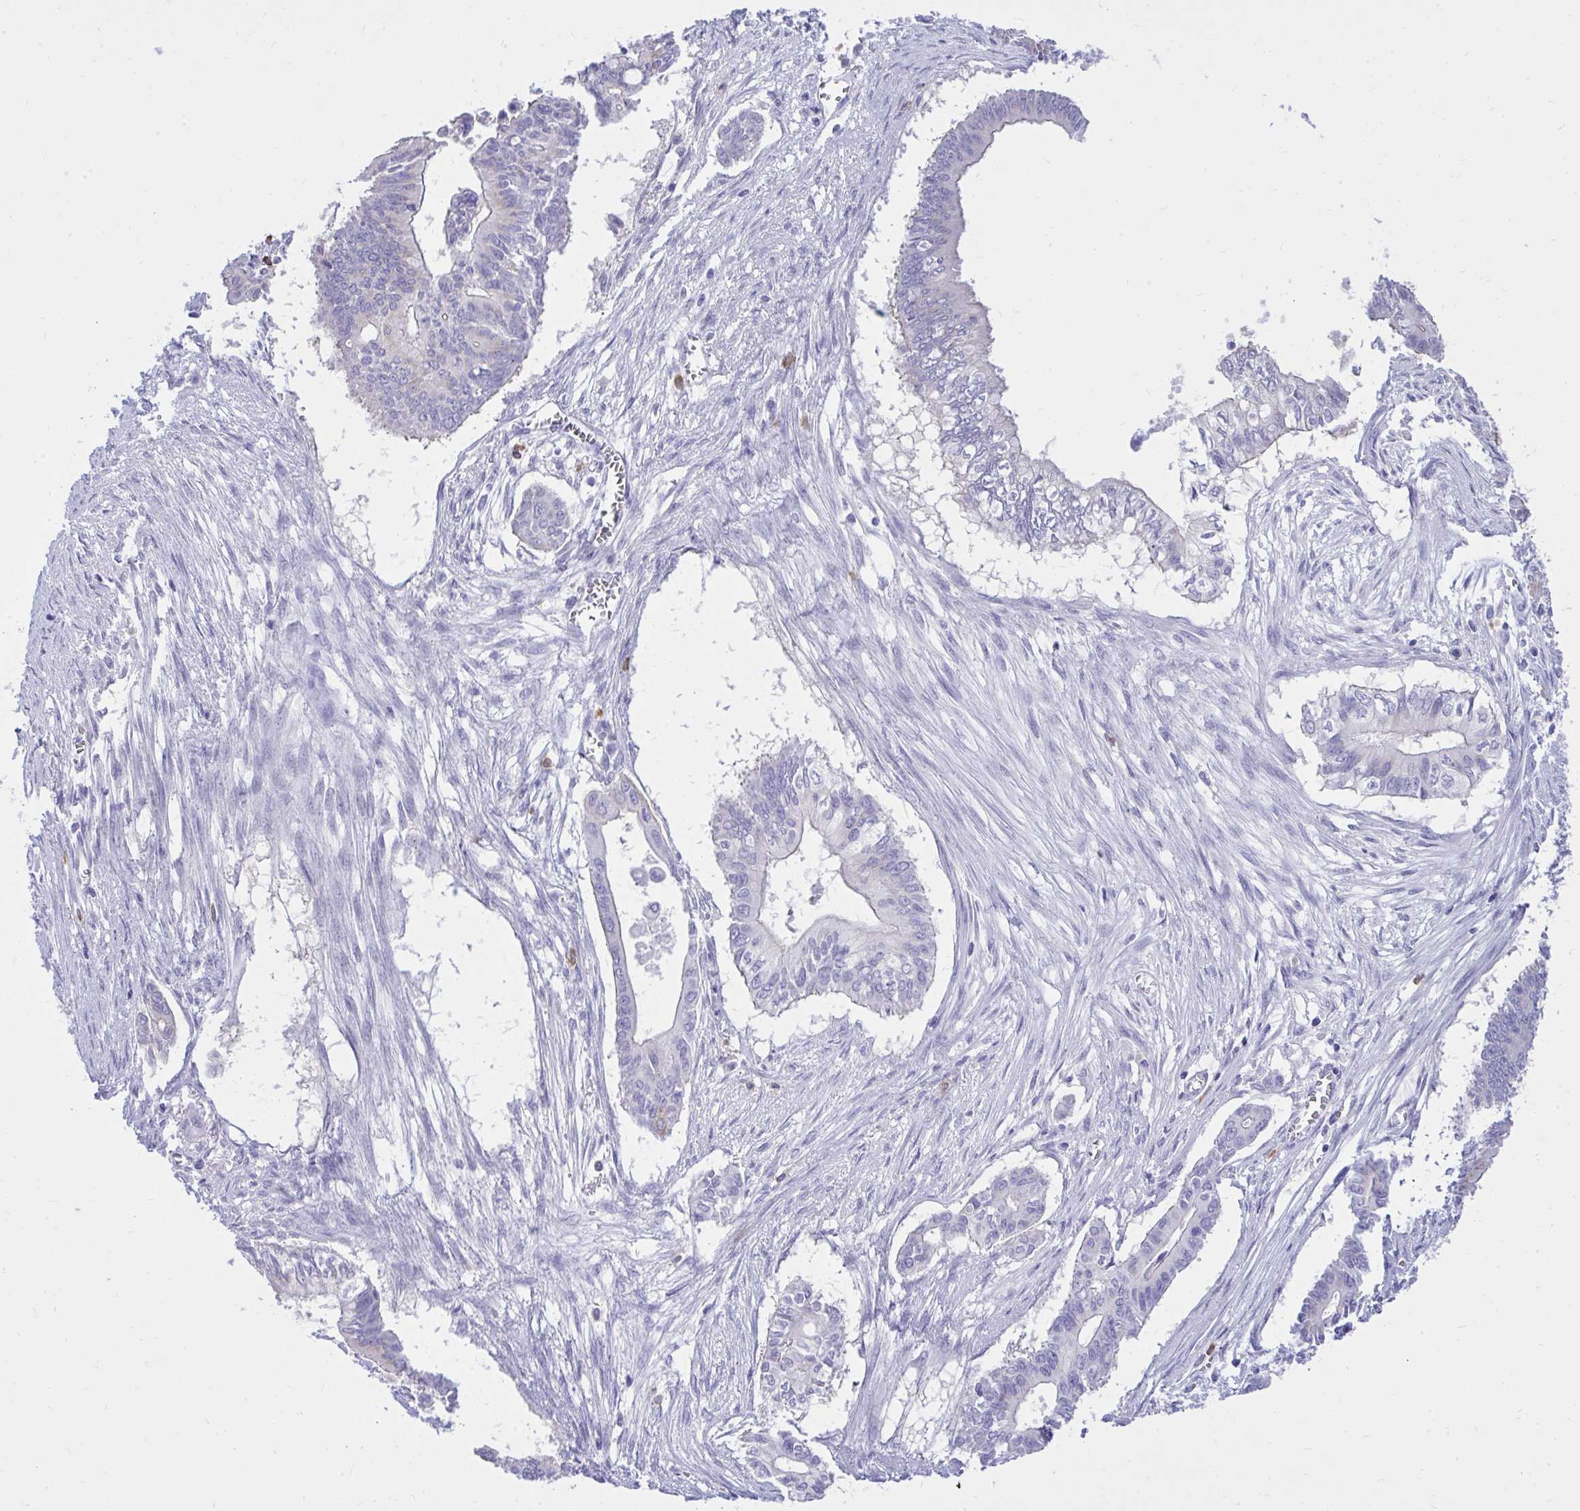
{"staining": {"intensity": "negative", "quantity": "none", "location": "none"}, "tissue": "pancreatic cancer", "cell_type": "Tumor cells", "image_type": "cancer", "snomed": [{"axis": "morphology", "description": "Adenocarcinoma, NOS"}, {"axis": "topography", "description": "Pancreas"}], "caption": "Tumor cells show no significant protein staining in adenocarcinoma (pancreatic). (DAB (3,3'-diaminobenzidine) immunohistochemistry with hematoxylin counter stain).", "gene": "PSD", "patient": {"sex": "male", "age": 68}}